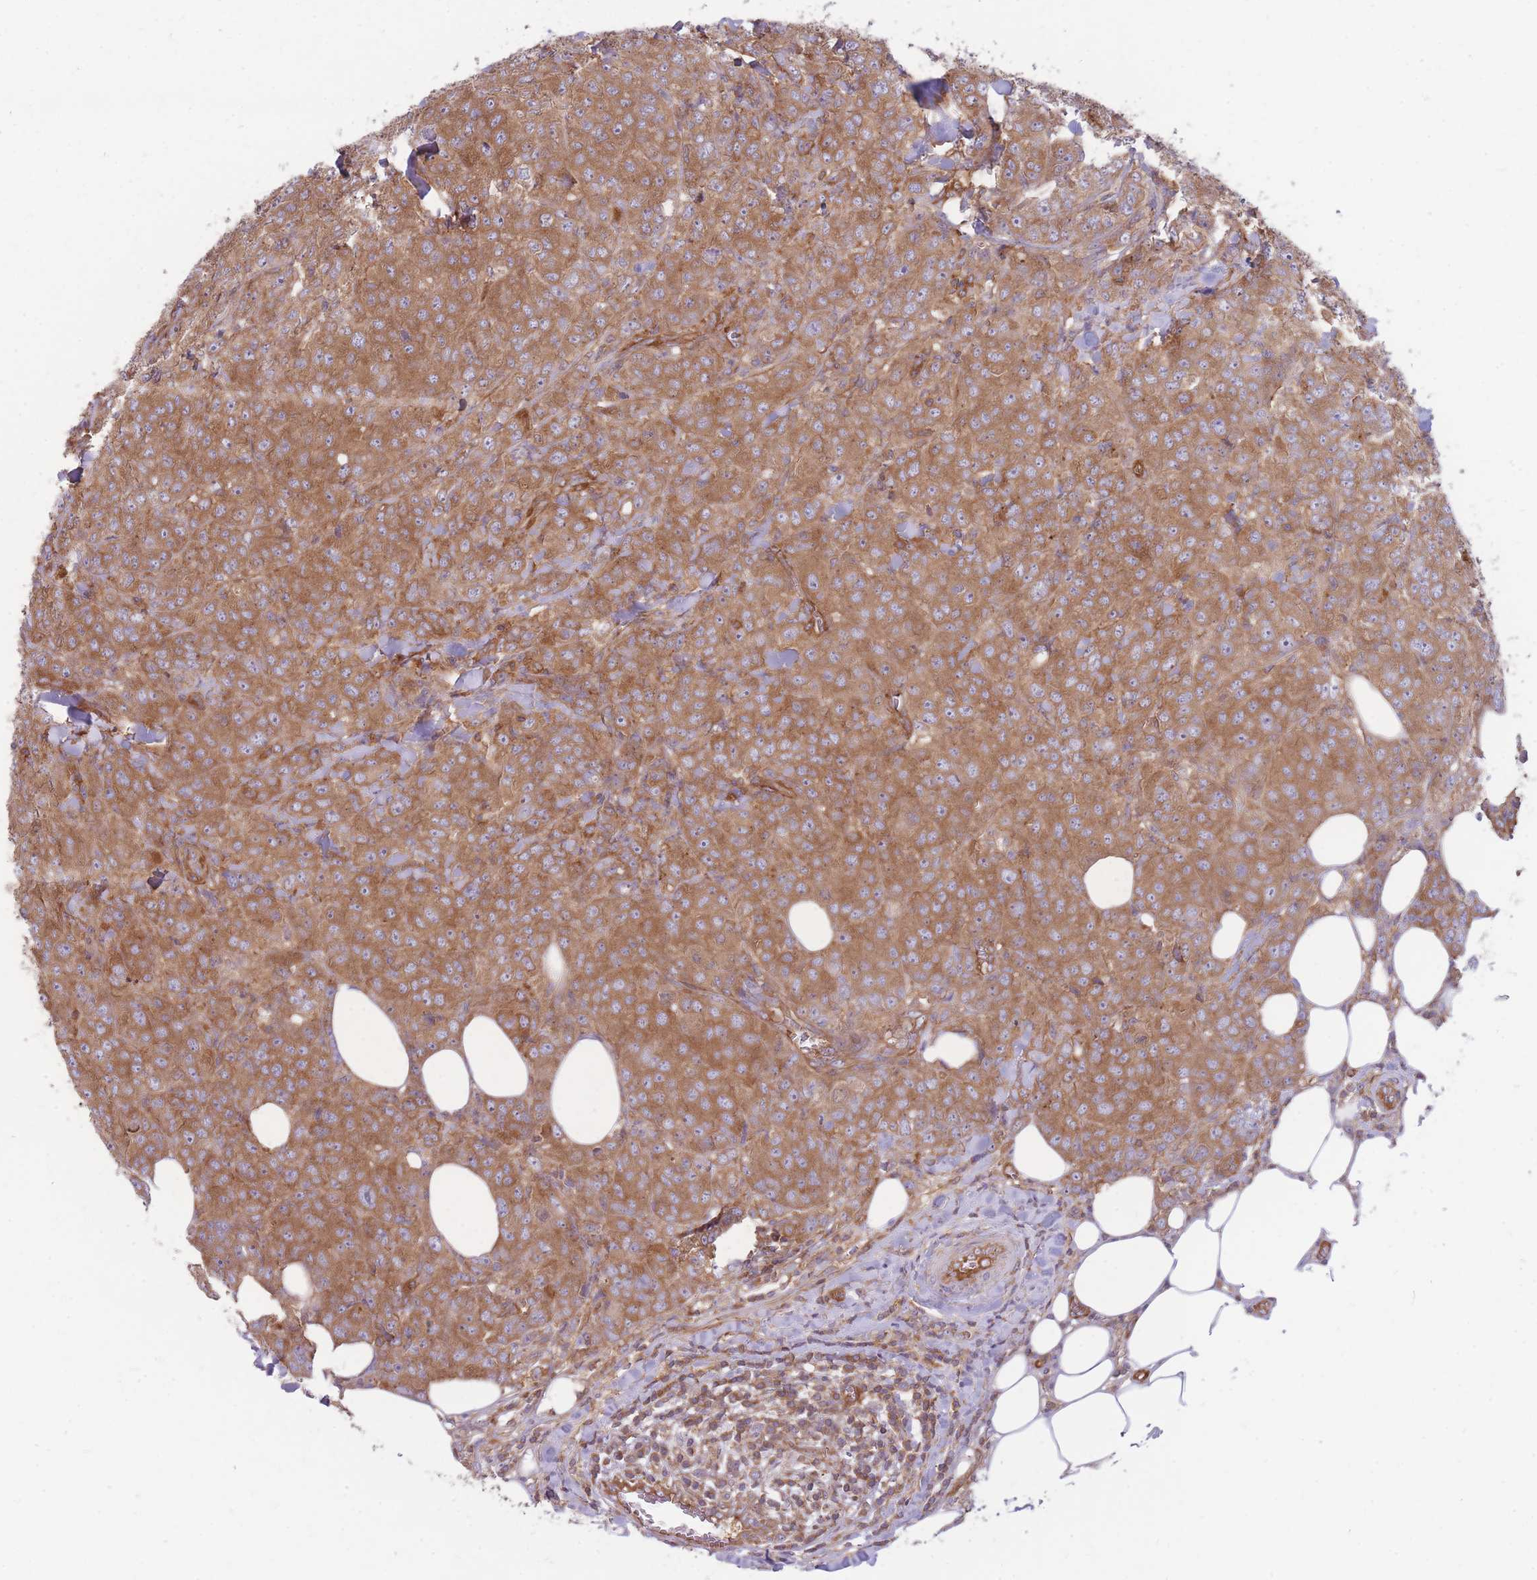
{"staining": {"intensity": "moderate", "quantity": ">75%", "location": "cytoplasmic/membranous"}, "tissue": "breast cancer", "cell_type": "Tumor cells", "image_type": "cancer", "snomed": [{"axis": "morphology", "description": "Duct carcinoma"}, {"axis": "topography", "description": "Breast"}], "caption": "Protein staining of breast cancer (invasive ductal carcinoma) tissue shows moderate cytoplasmic/membranous positivity in approximately >75% of tumor cells. Immunohistochemistry stains the protein in brown and the nuclei are stained blue.", "gene": "GGA1", "patient": {"sex": "female", "age": 43}}